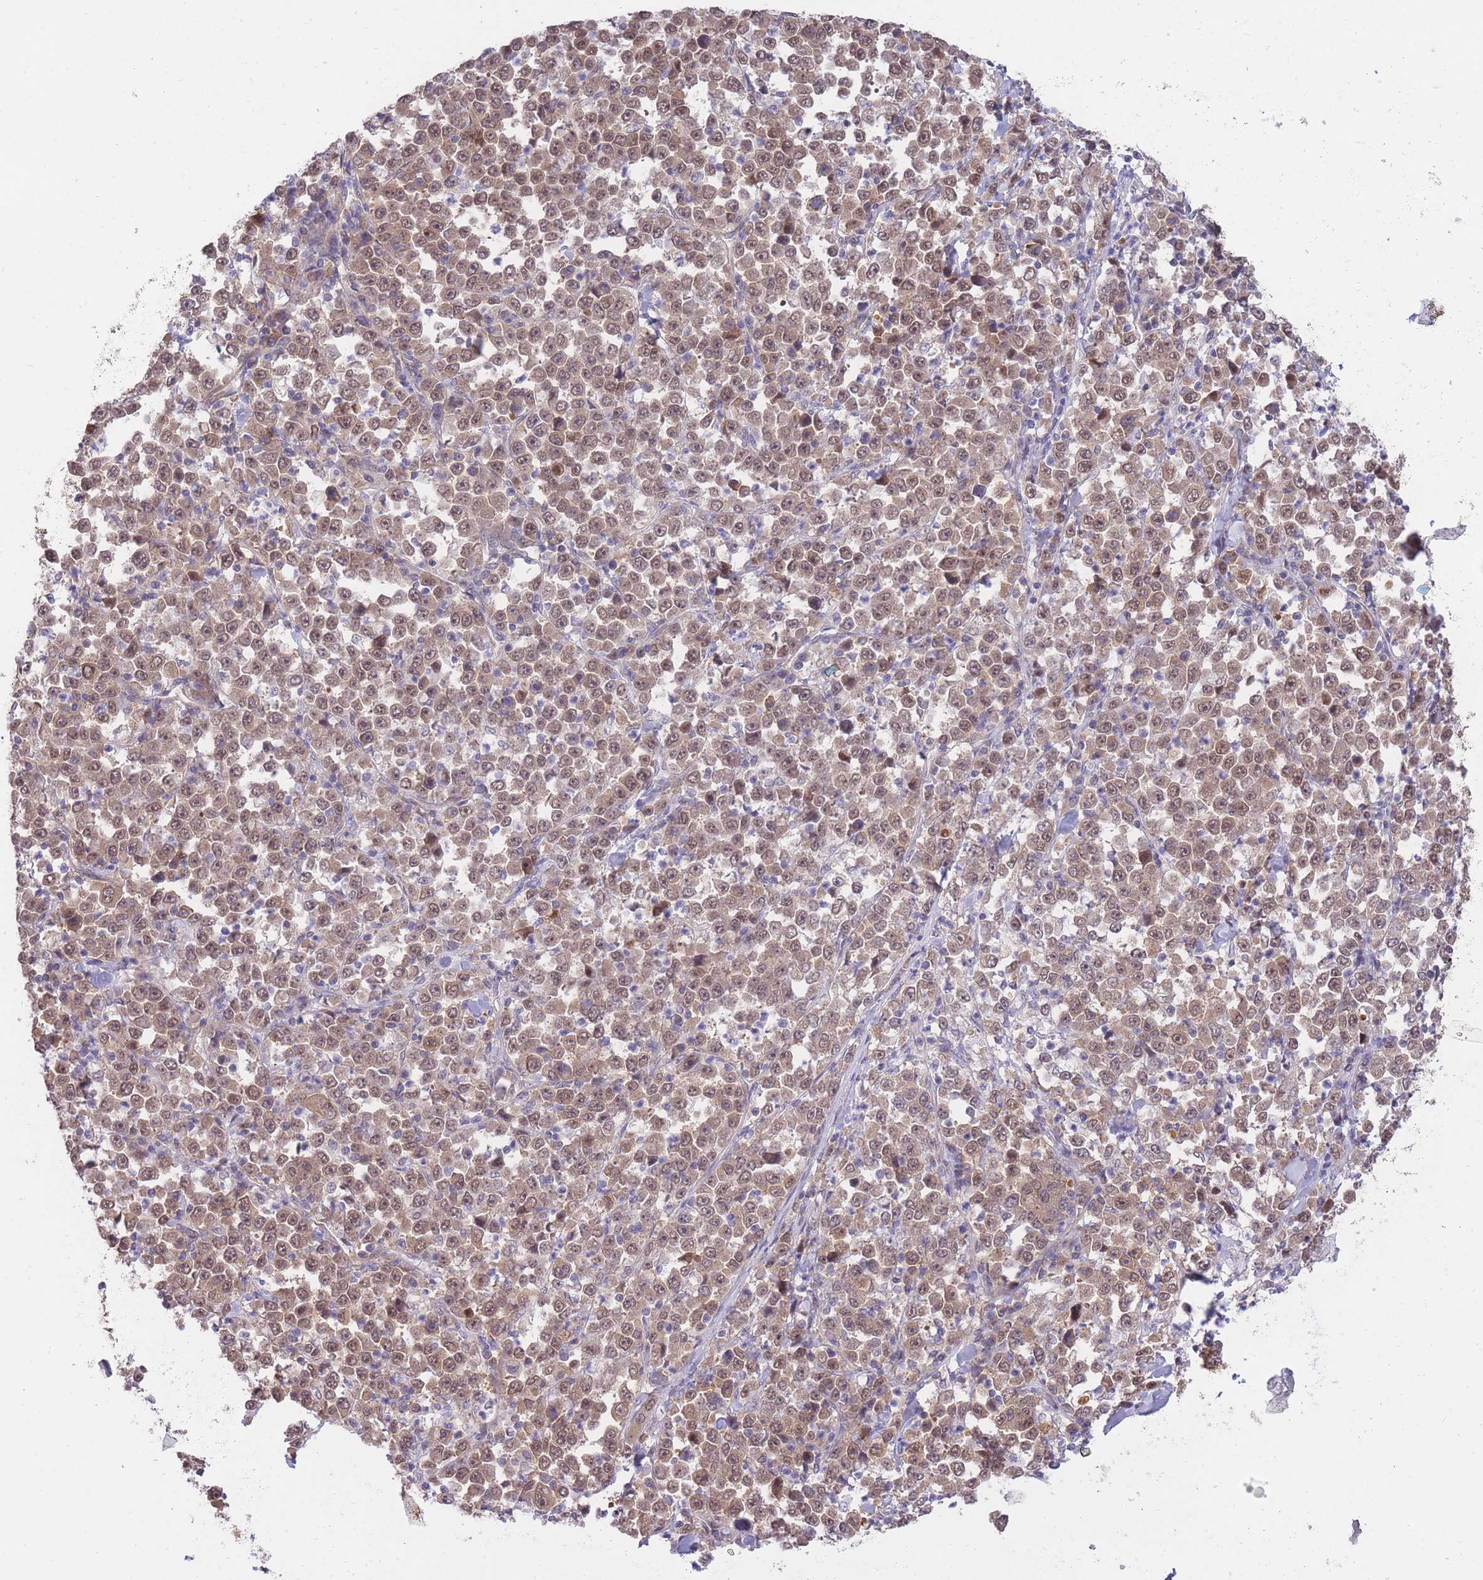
{"staining": {"intensity": "weak", "quantity": ">75%", "location": "cytoplasmic/membranous,nuclear"}, "tissue": "stomach cancer", "cell_type": "Tumor cells", "image_type": "cancer", "snomed": [{"axis": "morphology", "description": "Normal tissue, NOS"}, {"axis": "morphology", "description": "Adenocarcinoma, NOS"}, {"axis": "topography", "description": "Stomach, upper"}, {"axis": "topography", "description": "Stomach"}], "caption": "Stomach cancer (adenocarcinoma) stained with DAB immunohistochemistry (IHC) demonstrates low levels of weak cytoplasmic/membranous and nuclear positivity in approximately >75% of tumor cells. (Stains: DAB (3,3'-diaminobenzidine) in brown, nuclei in blue, Microscopy: brightfield microscopy at high magnification).", "gene": "EXOSC8", "patient": {"sex": "male", "age": 59}}